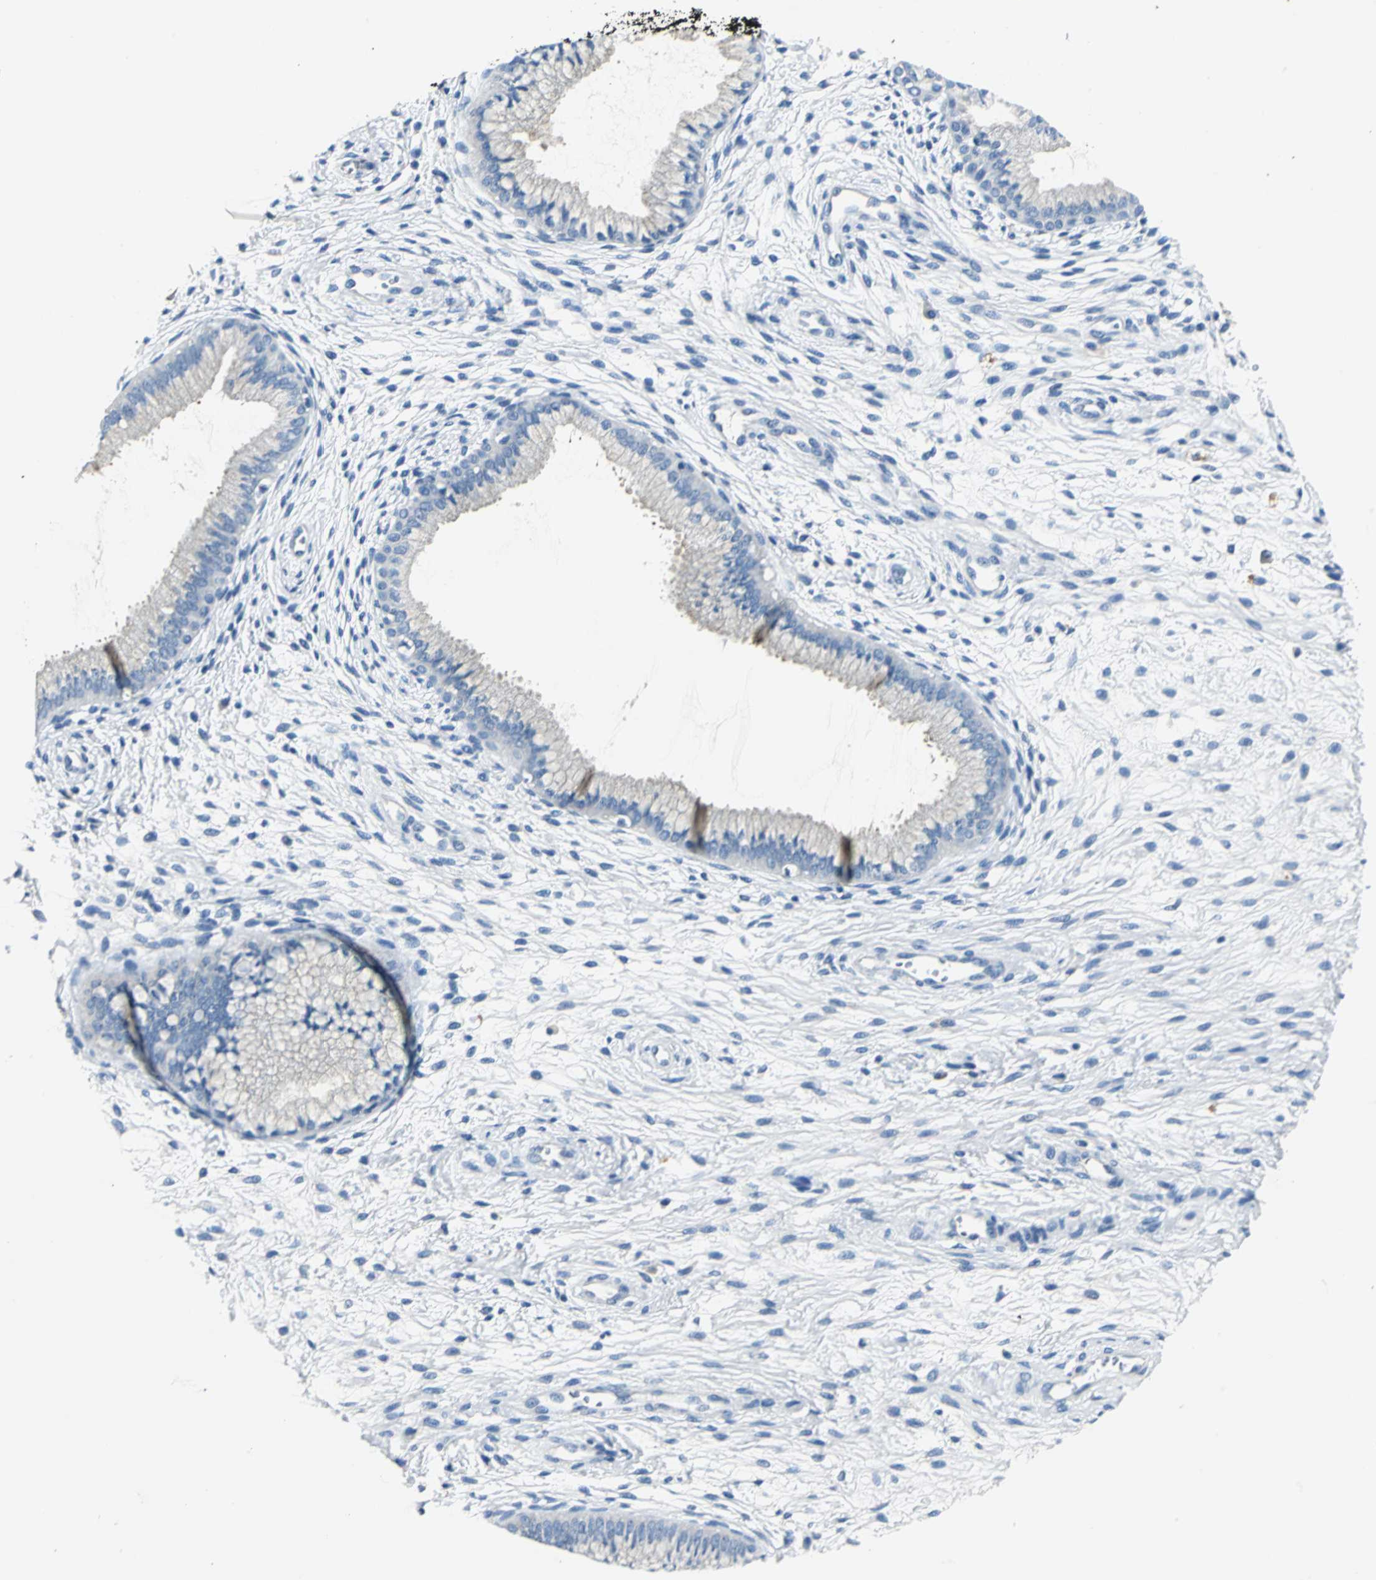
{"staining": {"intensity": "weak", "quantity": "<25%", "location": "cytoplasmic/membranous"}, "tissue": "cervix", "cell_type": "Glandular cells", "image_type": "normal", "snomed": [{"axis": "morphology", "description": "Normal tissue, NOS"}, {"axis": "topography", "description": "Cervix"}], "caption": "Unremarkable cervix was stained to show a protein in brown. There is no significant staining in glandular cells.", "gene": "RIPOR1", "patient": {"sex": "female", "age": 39}}